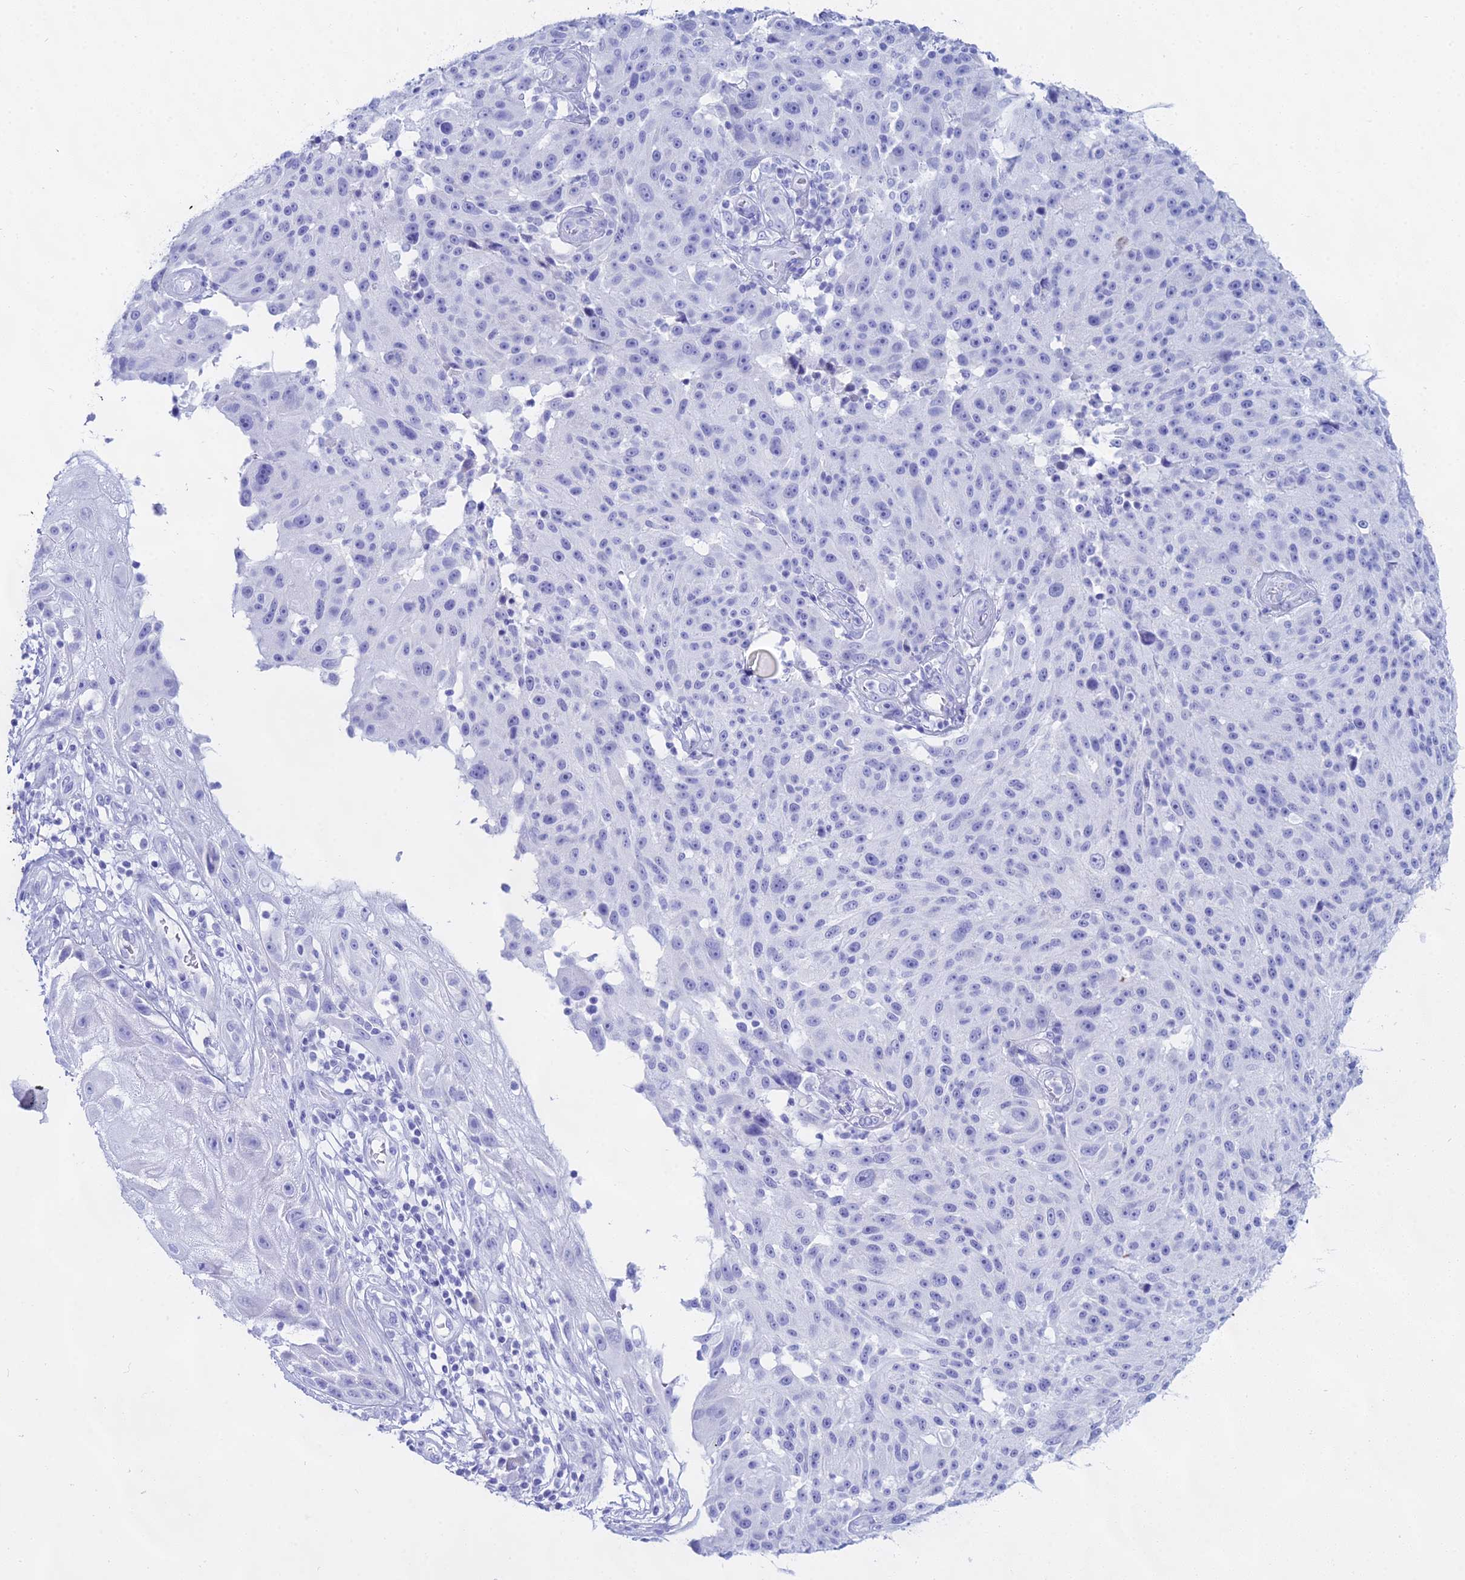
{"staining": {"intensity": "negative", "quantity": "none", "location": "none"}, "tissue": "melanoma", "cell_type": "Tumor cells", "image_type": "cancer", "snomed": [{"axis": "morphology", "description": "Malignant melanoma, NOS"}, {"axis": "topography", "description": "Skin"}], "caption": "Protein analysis of melanoma reveals no significant positivity in tumor cells. (DAB (3,3'-diaminobenzidine) IHC visualized using brightfield microscopy, high magnification).", "gene": "CGB2", "patient": {"sex": "male", "age": 53}}